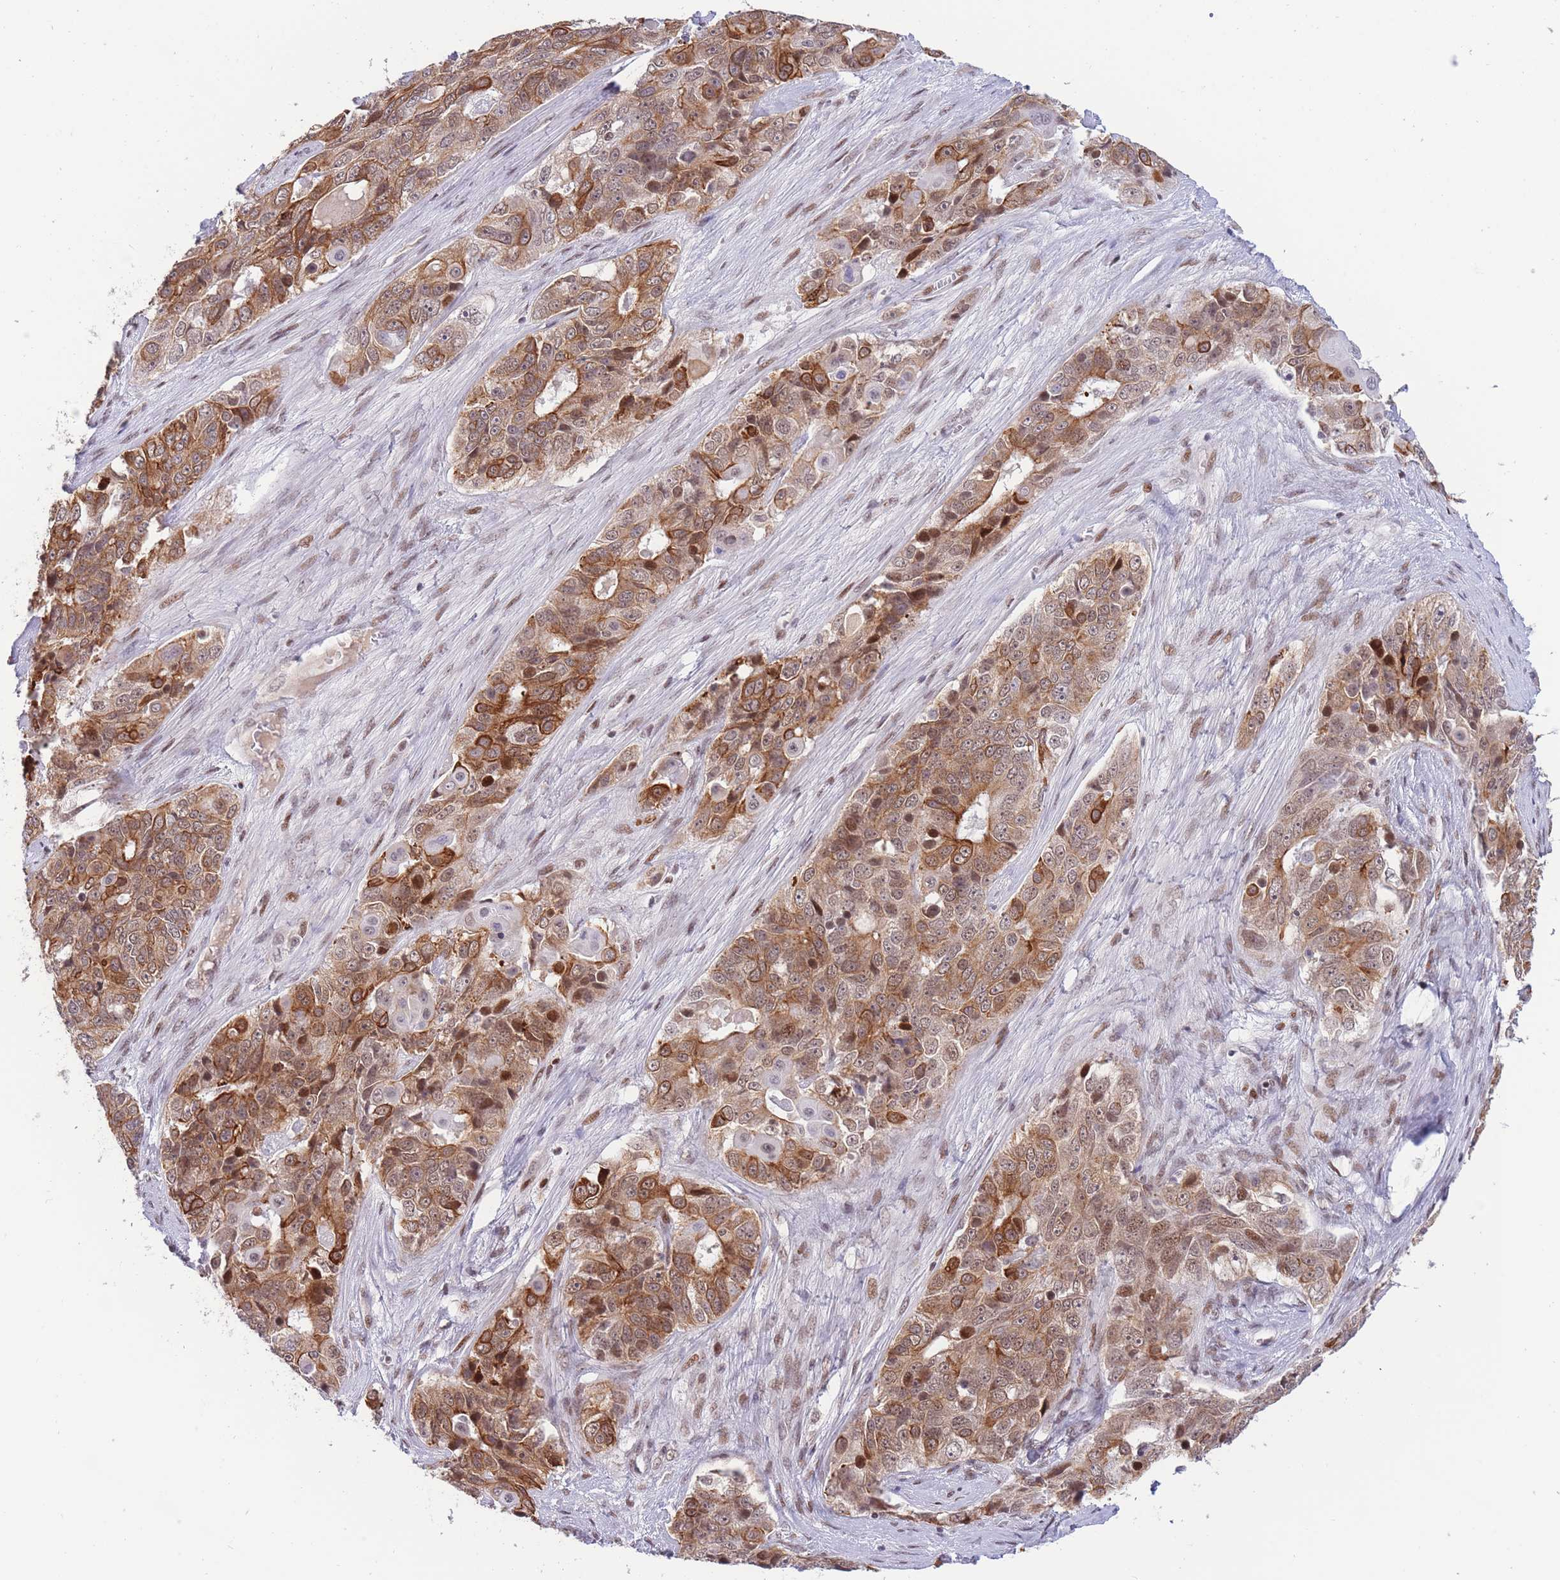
{"staining": {"intensity": "moderate", "quantity": ">75%", "location": "cytoplasmic/membranous,nuclear"}, "tissue": "ovarian cancer", "cell_type": "Tumor cells", "image_type": "cancer", "snomed": [{"axis": "morphology", "description": "Carcinoma, endometroid"}, {"axis": "topography", "description": "Ovary"}], "caption": "Immunohistochemistry (IHC) histopathology image of human ovarian cancer (endometroid carcinoma) stained for a protein (brown), which reveals medium levels of moderate cytoplasmic/membranous and nuclear positivity in approximately >75% of tumor cells.", "gene": "TARBP2", "patient": {"sex": "female", "age": 51}}